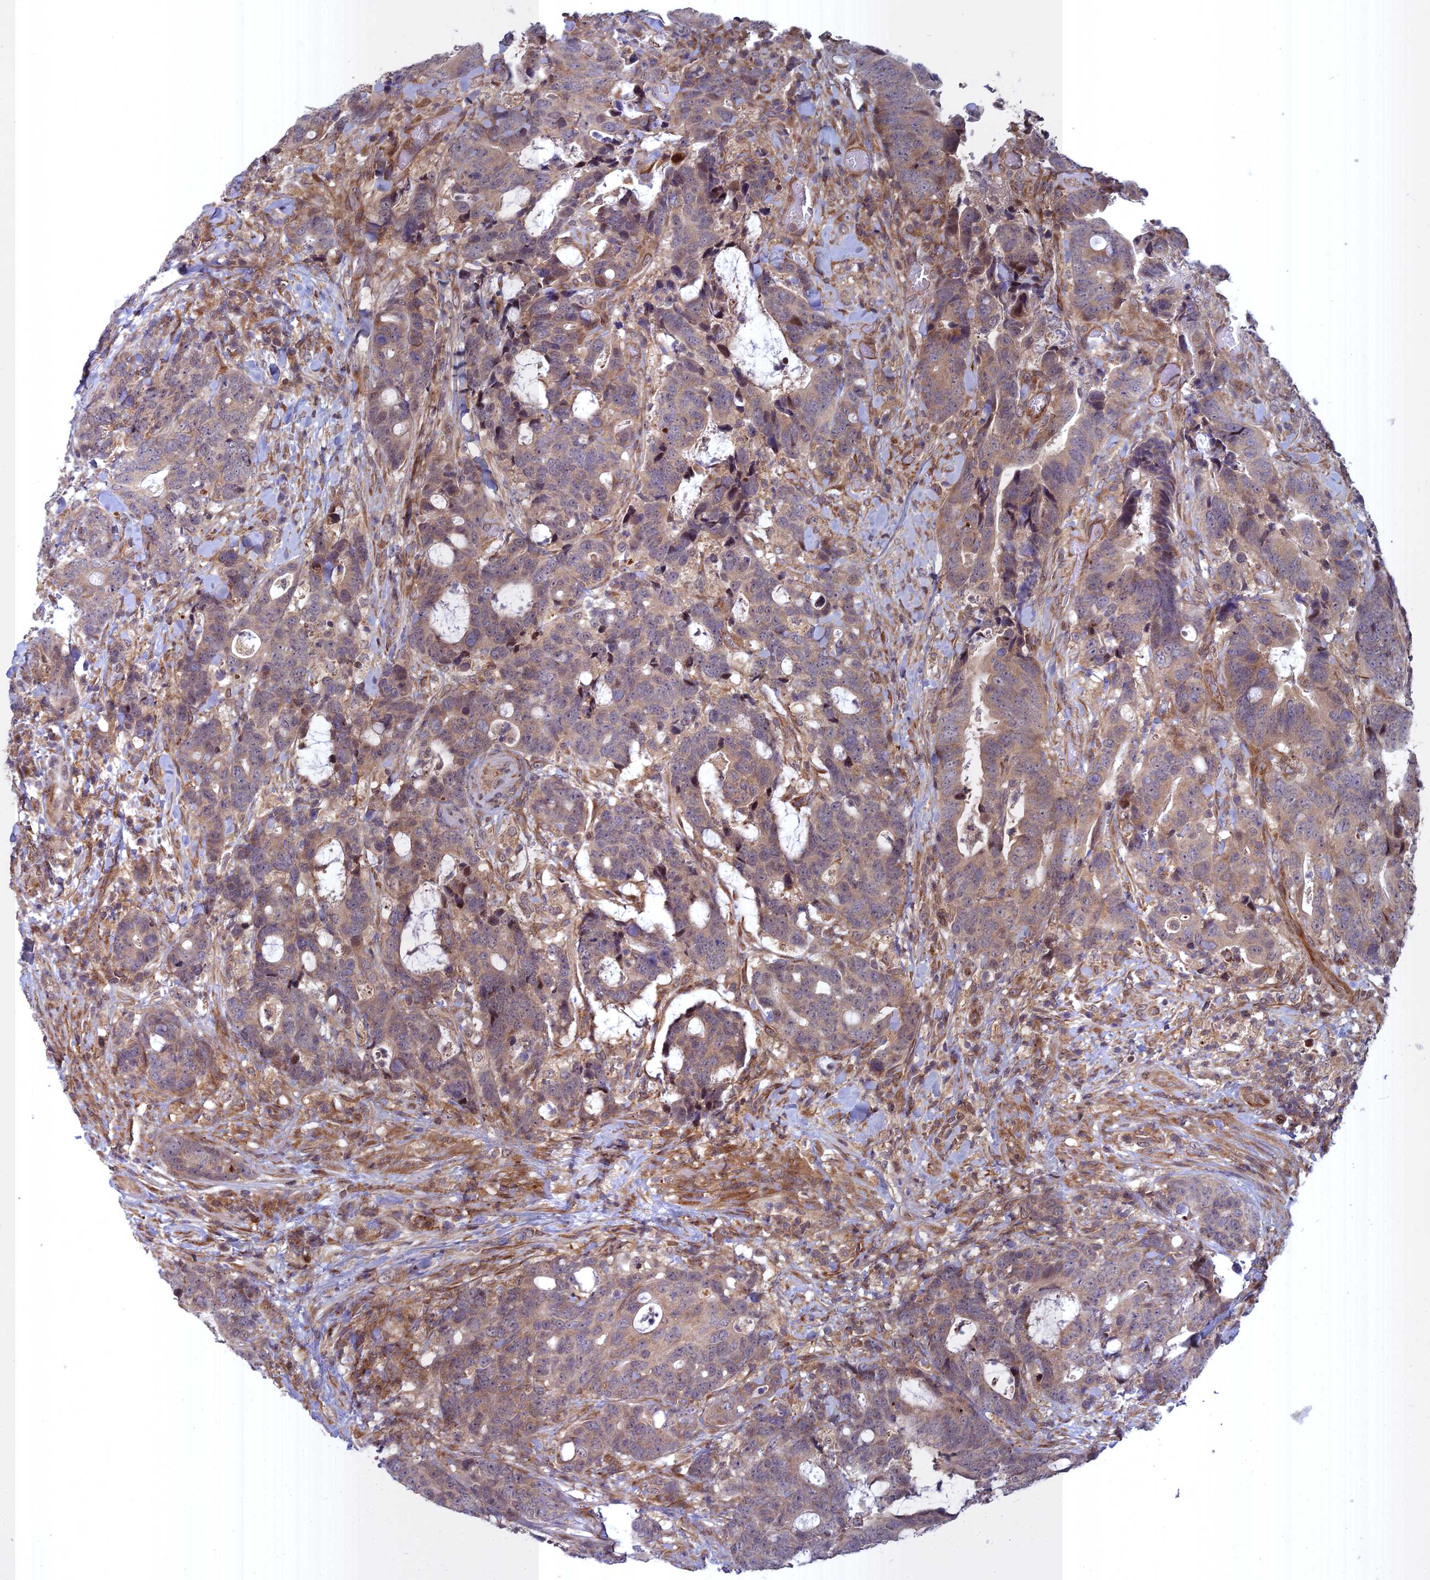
{"staining": {"intensity": "weak", "quantity": "25%-75%", "location": "cytoplasmic/membranous"}, "tissue": "colorectal cancer", "cell_type": "Tumor cells", "image_type": "cancer", "snomed": [{"axis": "morphology", "description": "Adenocarcinoma, NOS"}, {"axis": "topography", "description": "Colon"}], "caption": "Immunohistochemistry (IHC) of colorectal cancer (adenocarcinoma) demonstrates low levels of weak cytoplasmic/membranous positivity in about 25%-75% of tumor cells.", "gene": "COMMD2", "patient": {"sex": "female", "age": 82}}